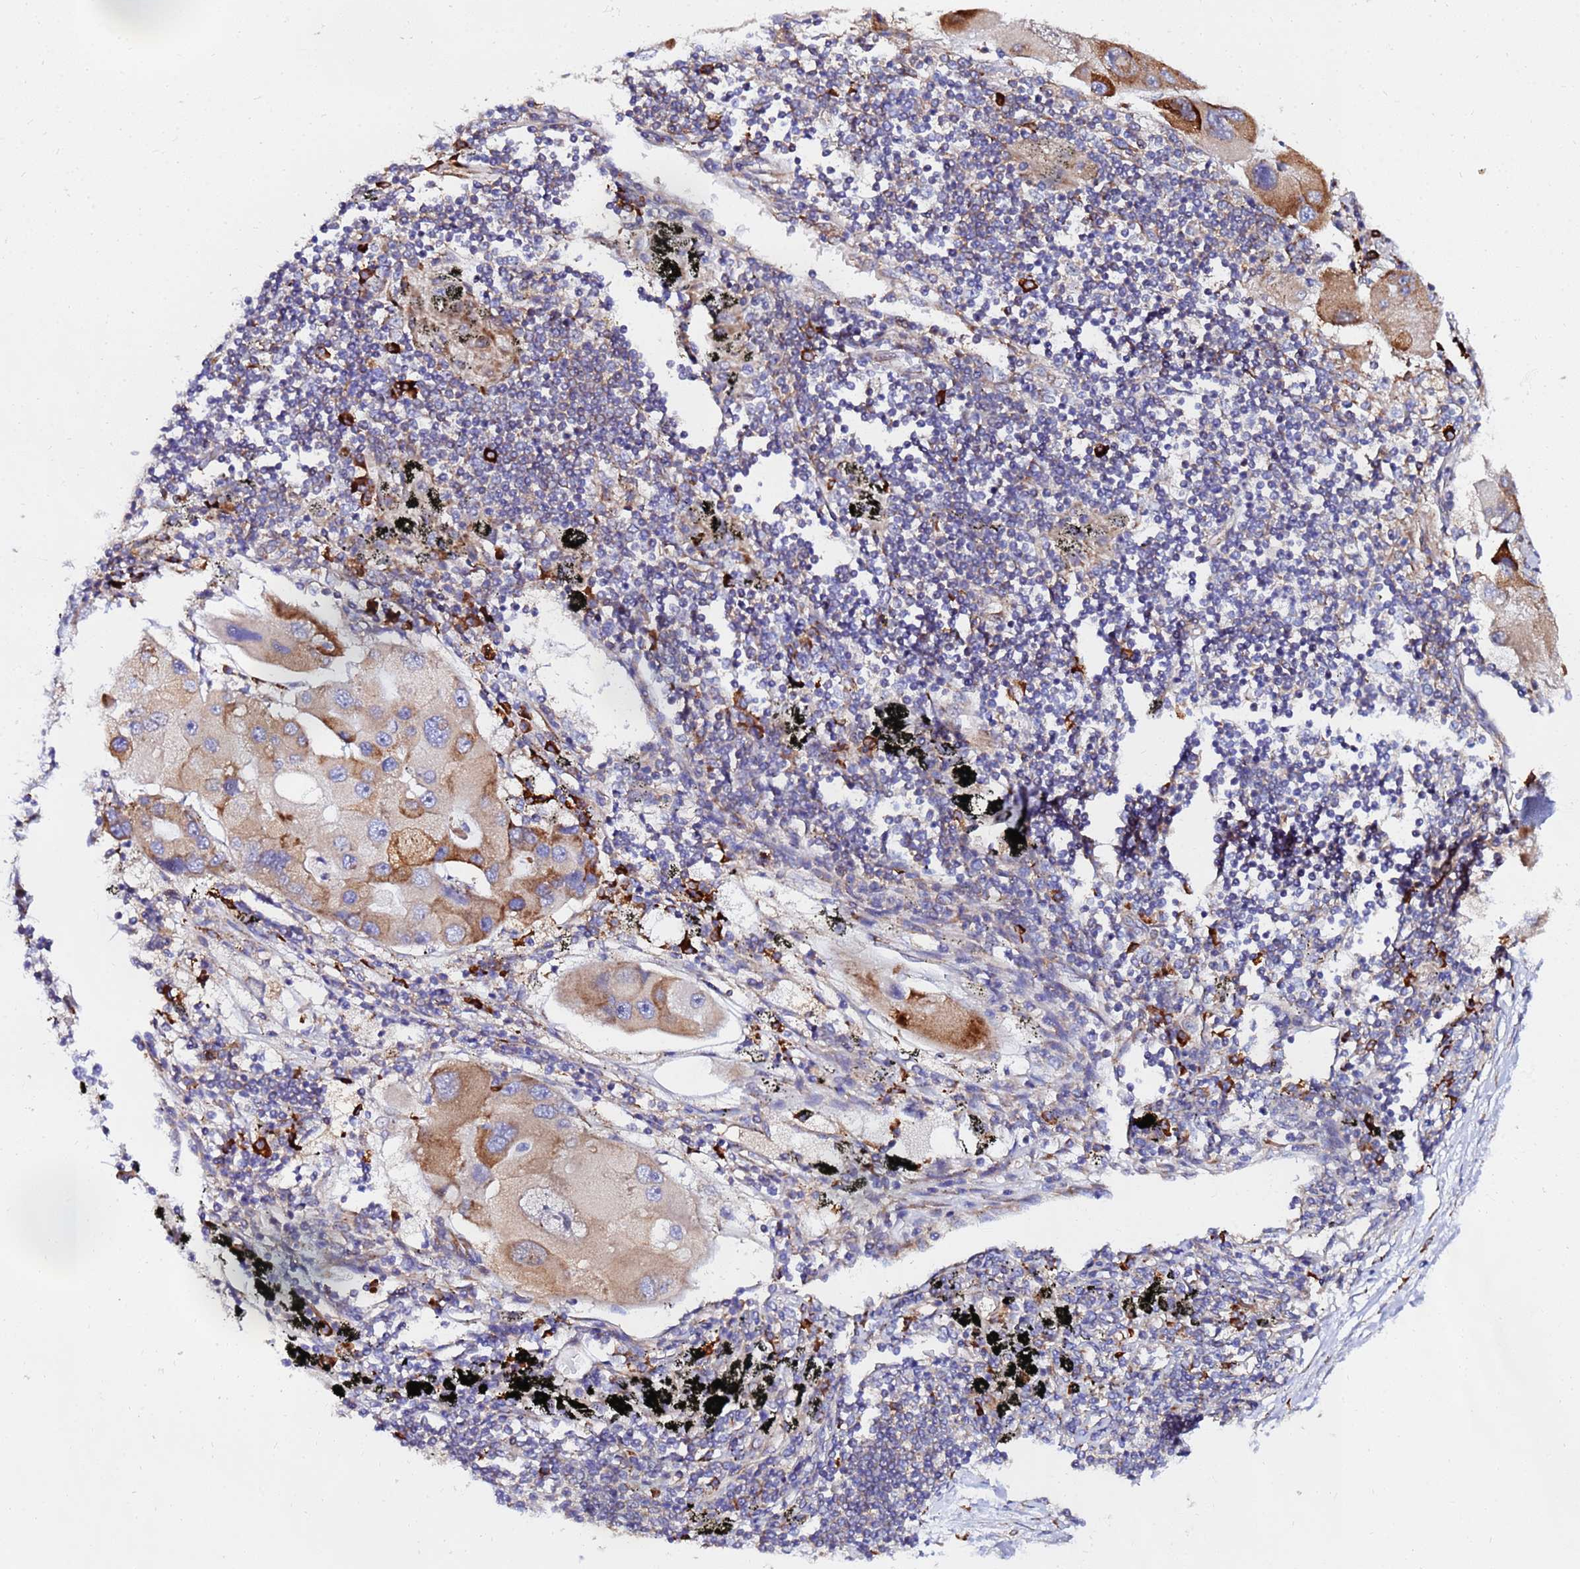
{"staining": {"intensity": "moderate", "quantity": "25%-75%", "location": "cytoplasmic/membranous"}, "tissue": "lung cancer", "cell_type": "Tumor cells", "image_type": "cancer", "snomed": [{"axis": "morphology", "description": "Adenocarcinoma, NOS"}, {"axis": "topography", "description": "Lung"}], "caption": "Immunohistochemistry micrograph of neoplastic tissue: human adenocarcinoma (lung) stained using immunohistochemistry (IHC) displays medium levels of moderate protein expression localized specifically in the cytoplasmic/membranous of tumor cells, appearing as a cytoplasmic/membranous brown color.", "gene": "POM121", "patient": {"sex": "female", "age": 54}}